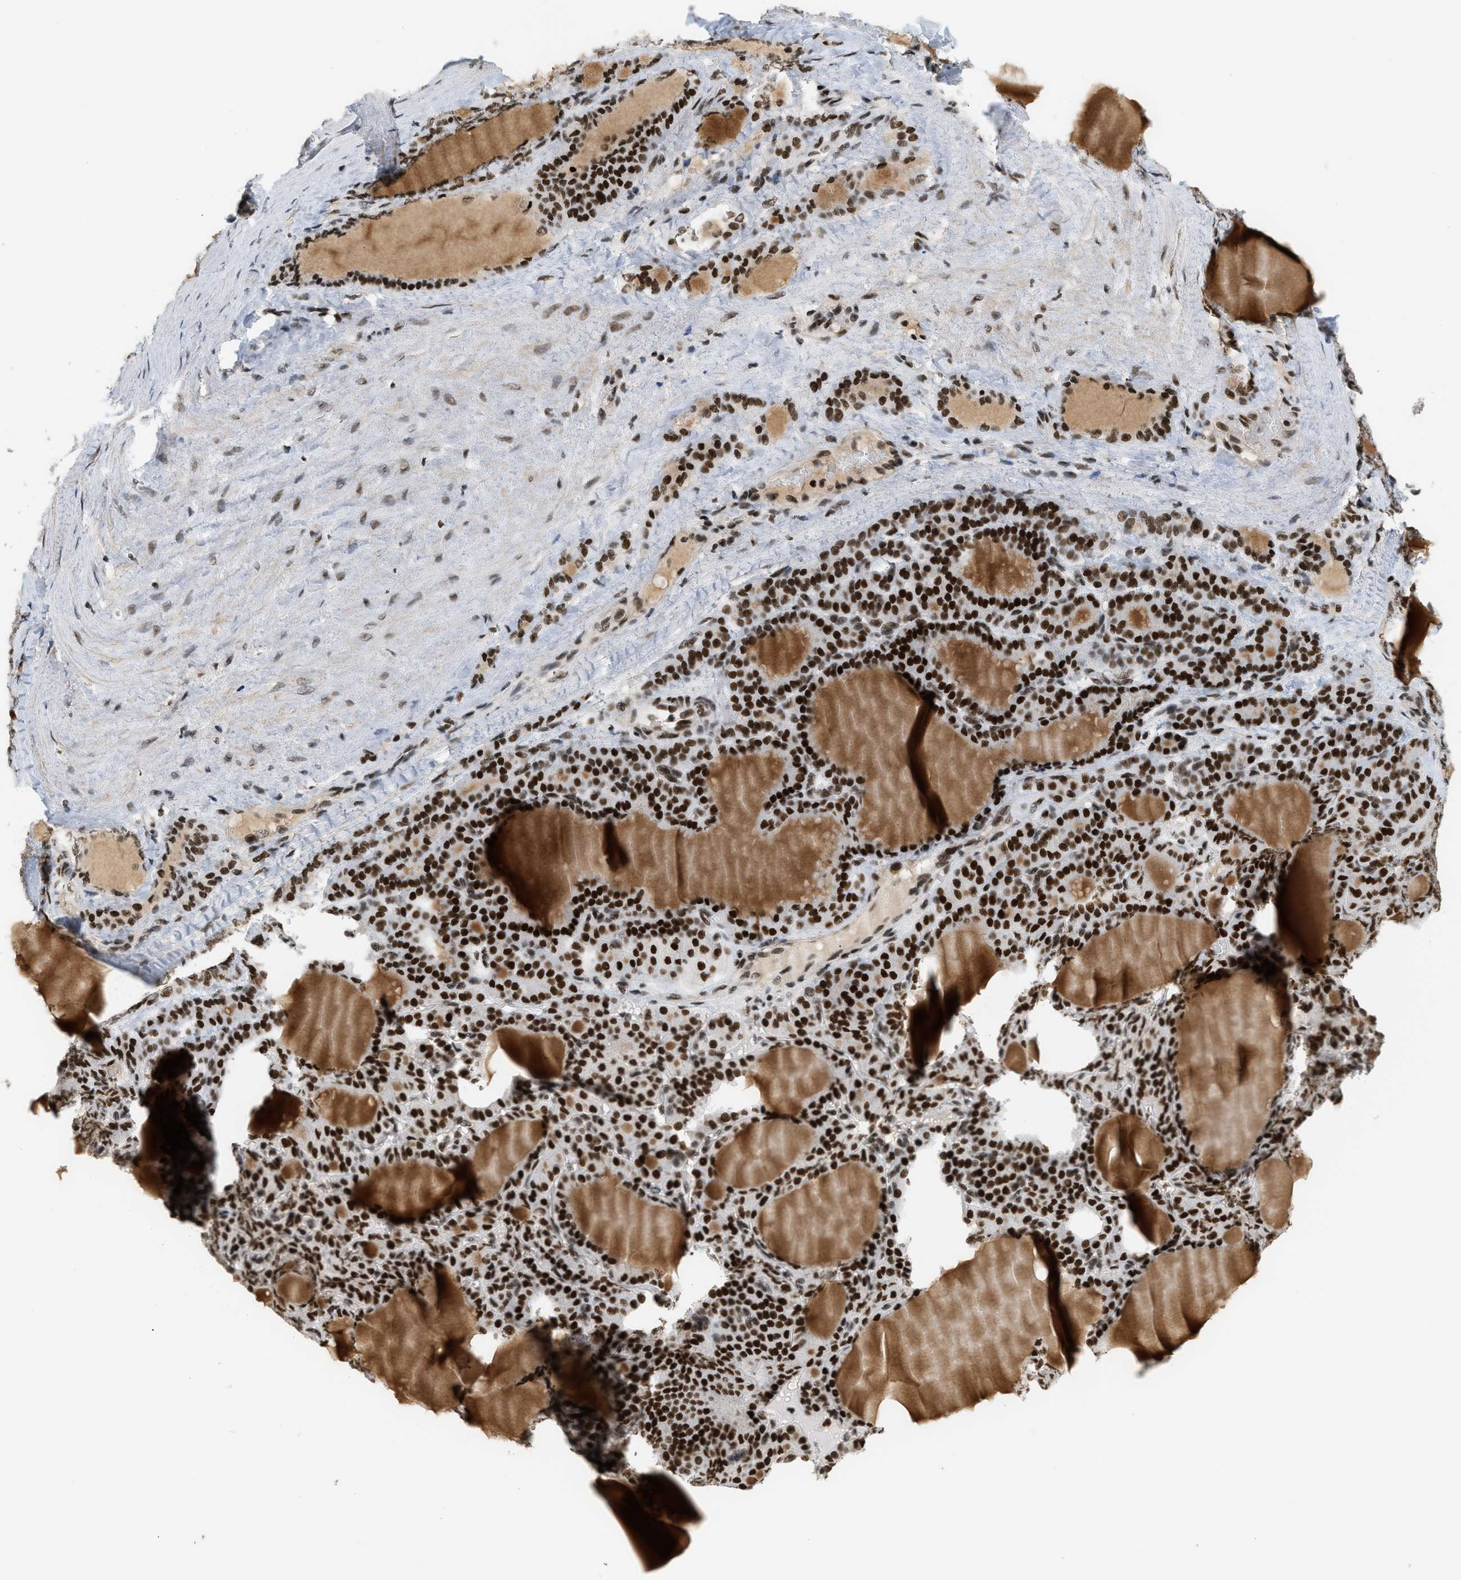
{"staining": {"intensity": "strong", "quantity": ">75%", "location": "nuclear"}, "tissue": "thyroid gland", "cell_type": "Glandular cells", "image_type": "normal", "snomed": [{"axis": "morphology", "description": "Normal tissue, NOS"}, {"axis": "topography", "description": "Thyroid gland"}], "caption": "Immunohistochemistry image of normal thyroid gland stained for a protein (brown), which demonstrates high levels of strong nuclear expression in approximately >75% of glandular cells.", "gene": "SMARCB1", "patient": {"sex": "female", "age": 28}}